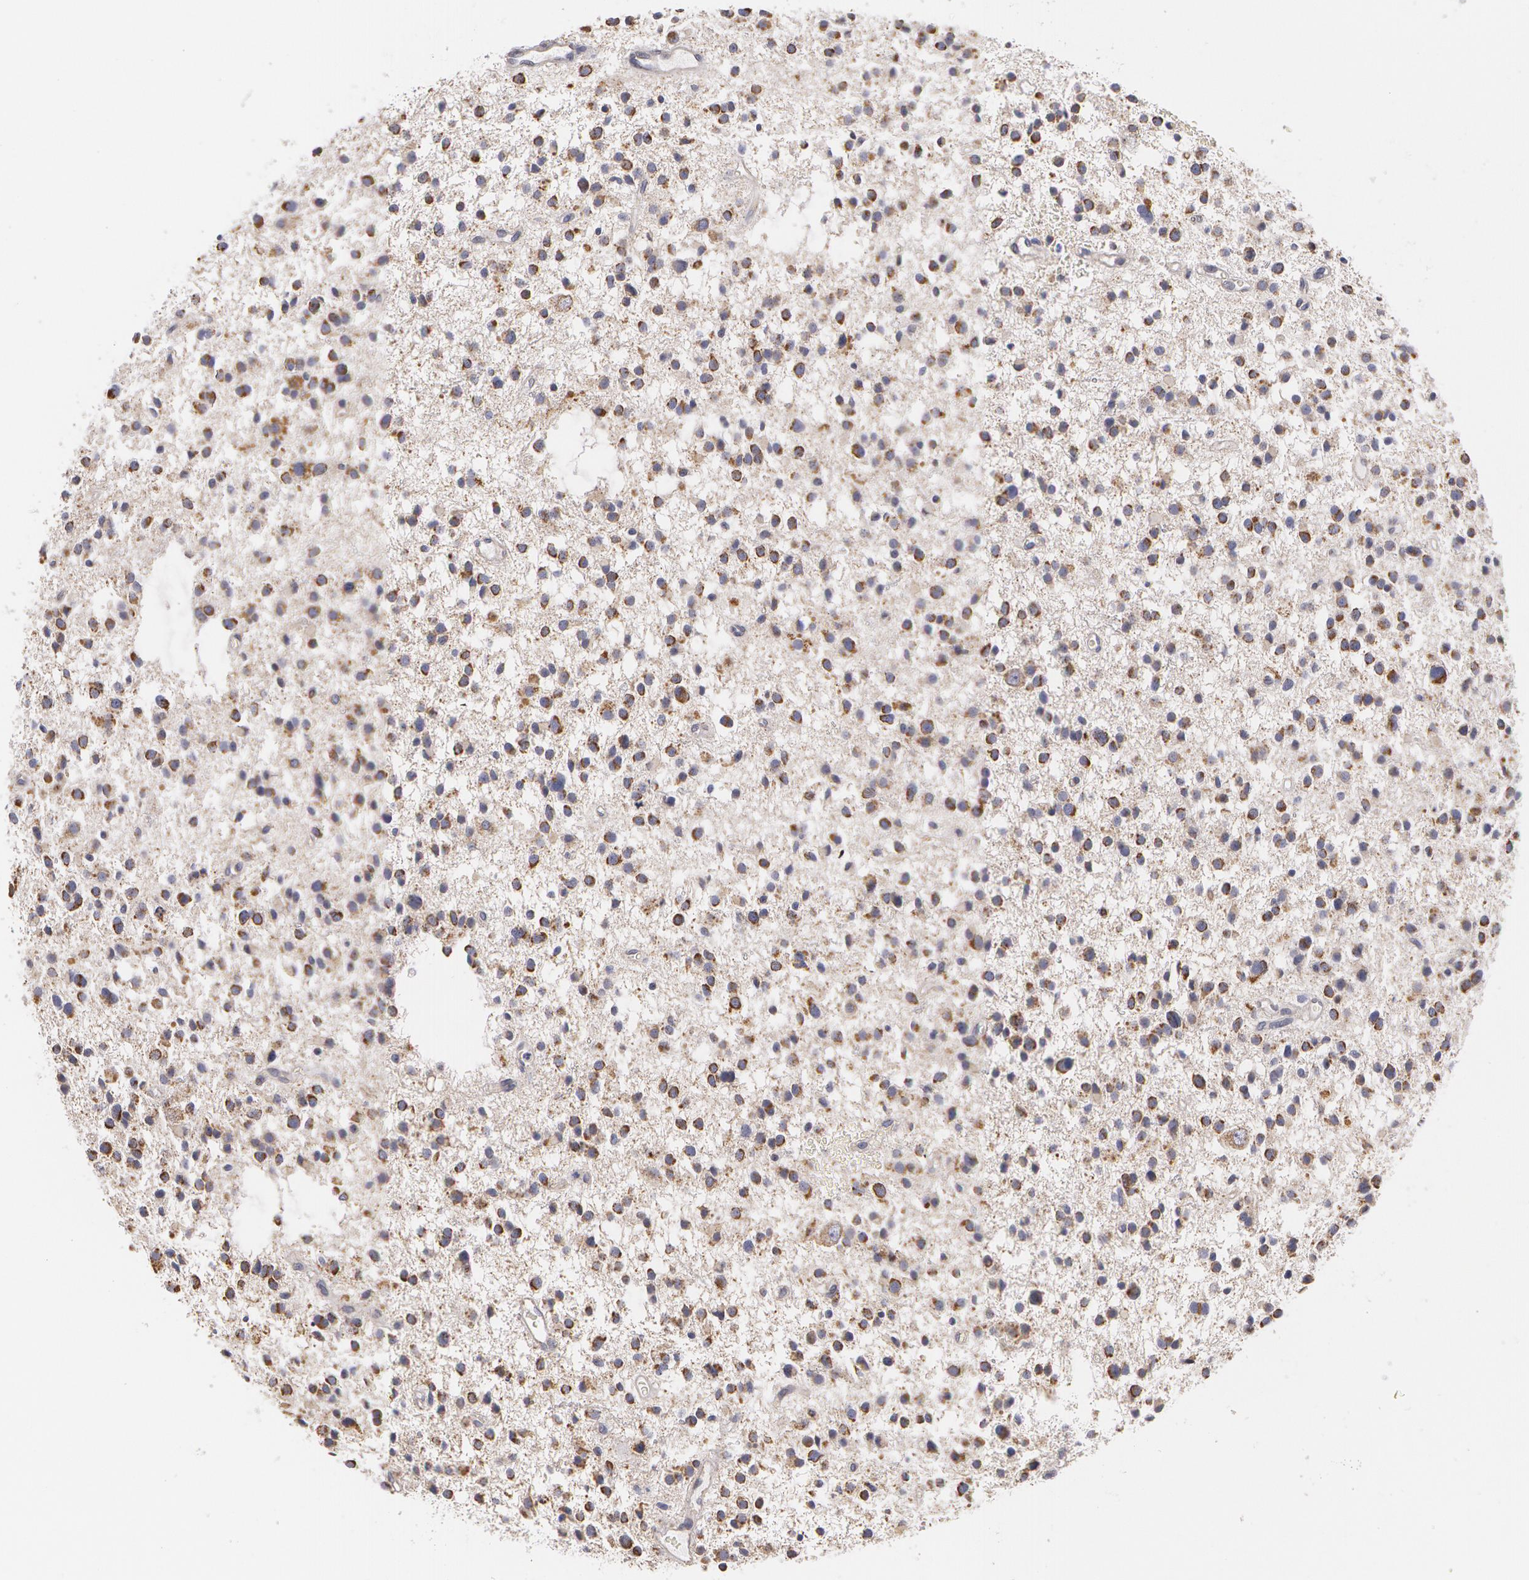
{"staining": {"intensity": "negative", "quantity": "none", "location": "none"}, "tissue": "glioma", "cell_type": "Tumor cells", "image_type": "cancer", "snomed": [{"axis": "morphology", "description": "Glioma, malignant, Low grade"}, {"axis": "topography", "description": "Brain"}], "caption": "There is no significant expression in tumor cells of low-grade glioma (malignant).", "gene": "KRT18", "patient": {"sex": "female", "age": 36}}